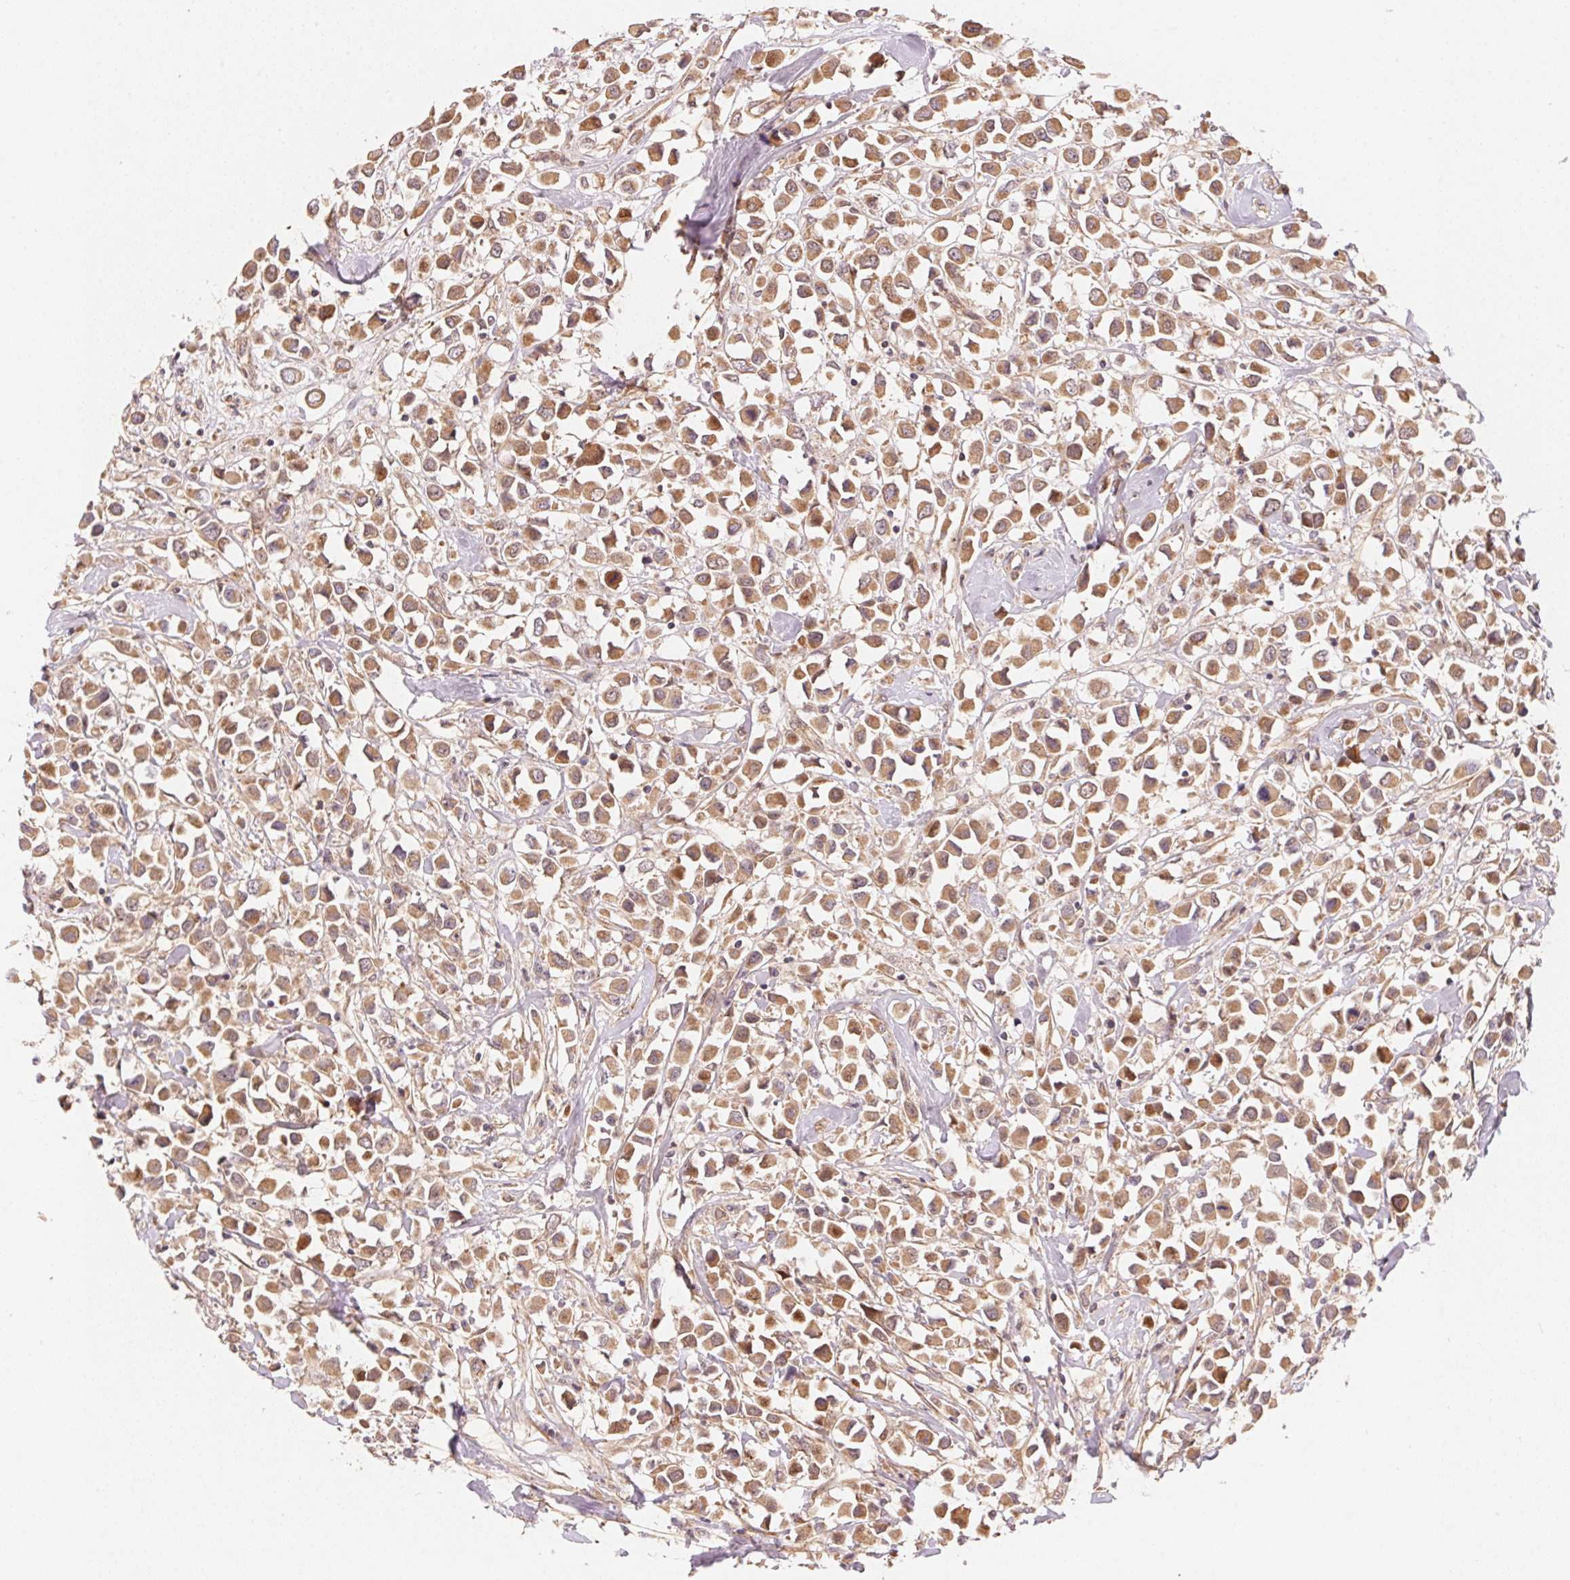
{"staining": {"intensity": "moderate", "quantity": ">75%", "location": "cytoplasmic/membranous"}, "tissue": "breast cancer", "cell_type": "Tumor cells", "image_type": "cancer", "snomed": [{"axis": "morphology", "description": "Duct carcinoma"}, {"axis": "topography", "description": "Breast"}], "caption": "IHC (DAB (3,3'-diaminobenzidine)) staining of human breast cancer (intraductal carcinoma) reveals moderate cytoplasmic/membranous protein expression in about >75% of tumor cells. (brown staining indicates protein expression, while blue staining denotes nuclei).", "gene": "TNIP2", "patient": {"sex": "female", "age": 61}}